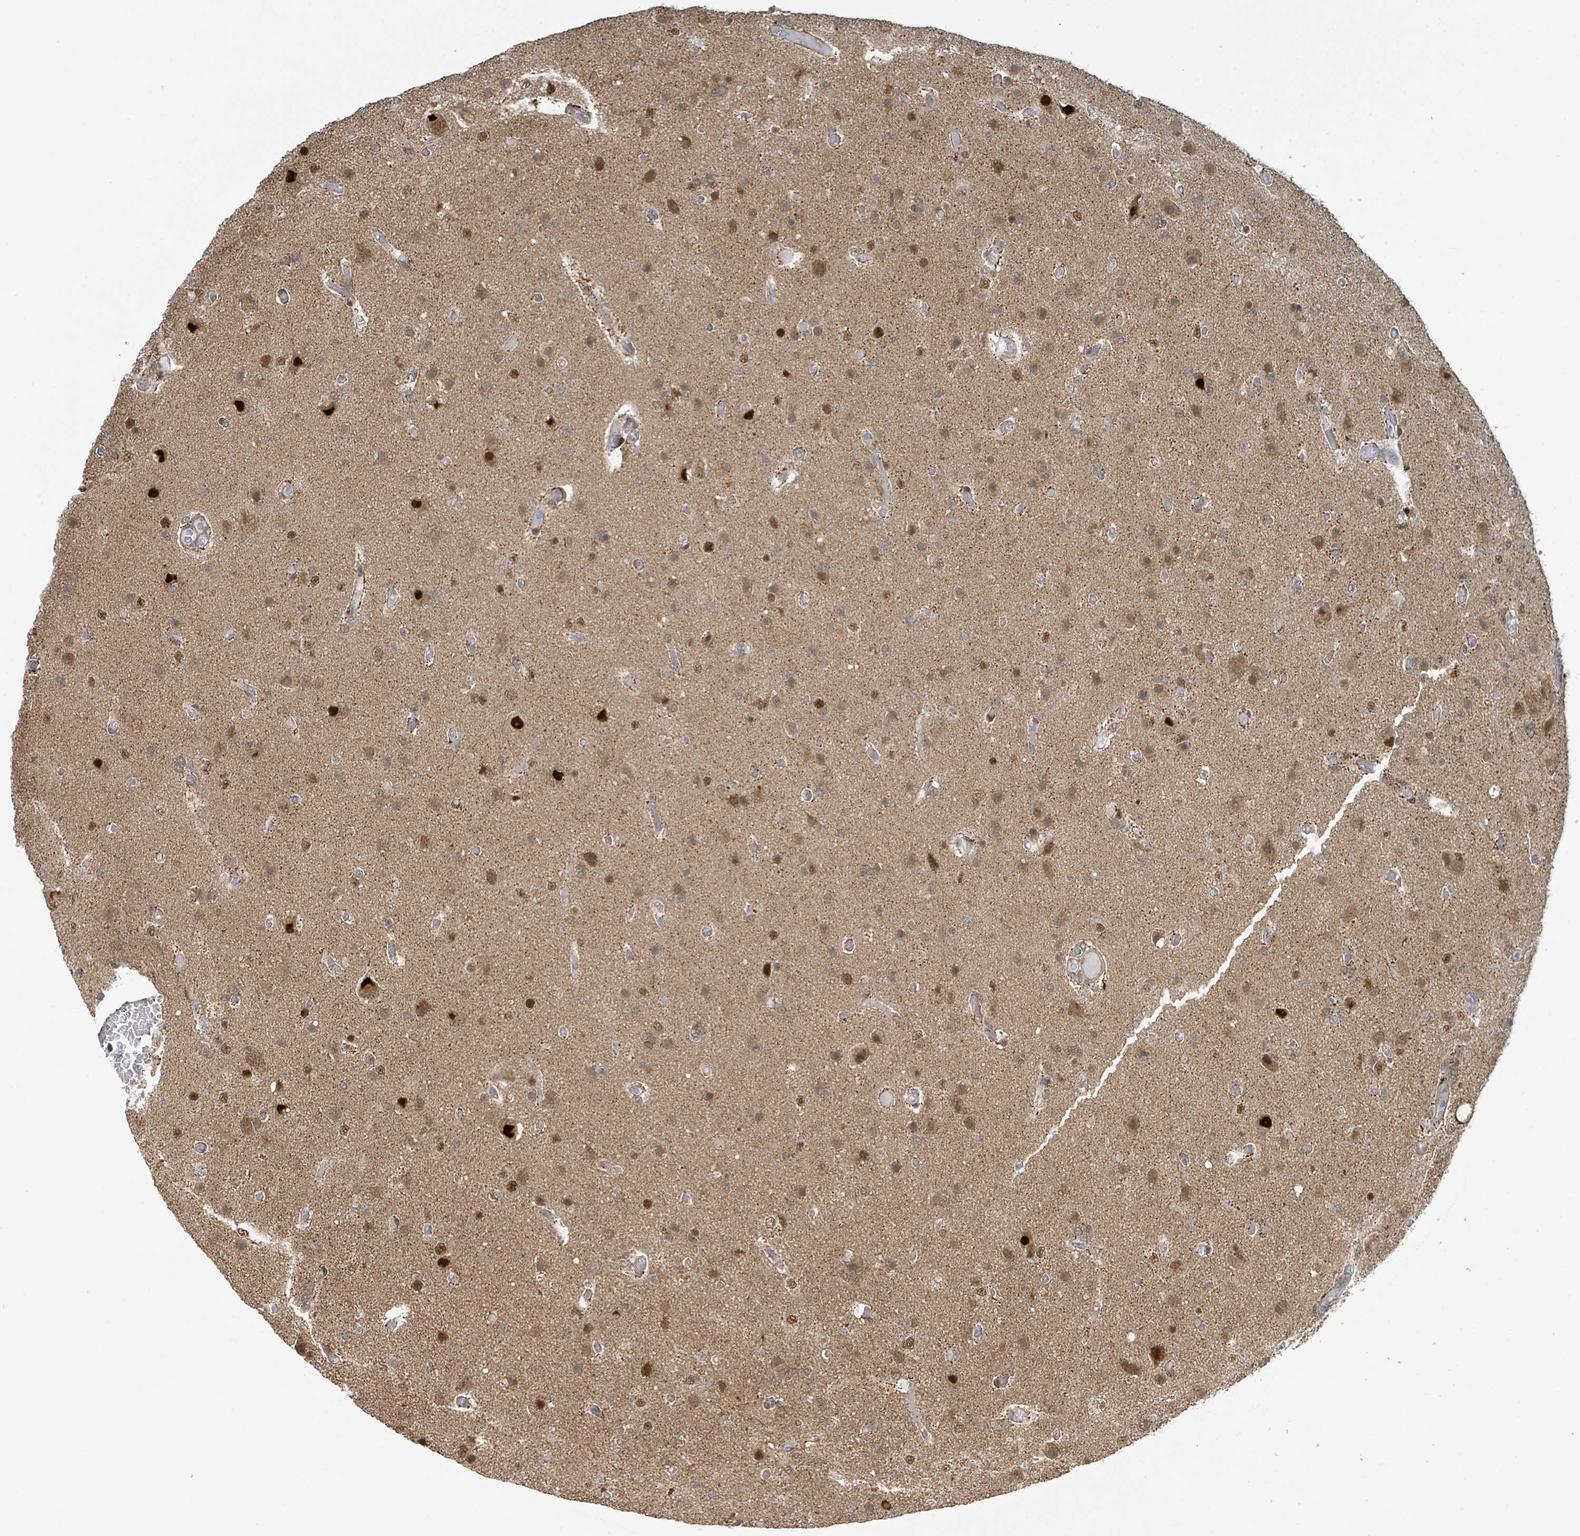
{"staining": {"intensity": "moderate", "quantity": "25%-75%", "location": "cytoplasmic/membranous,nuclear"}, "tissue": "glioma", "cell_type": "Tumor cells", "image_type": "cancer", "snomed": [{"axis": "morphology", "description": "Glioma, malignant, High grade"}, {"axis": "topography", "description": "Brain"}], "caption": "High-magnification brightfield microscopy of high-grade glioma (malignant) stained with DAB (3,3'-diaminobenzidine) (brown) and counterstained with hematoxylin (blue). tumor cells exhibit moderate cytoplasmic/membranous and nuclear staining is identified in about25%-75% of cells.", "gene": "PSMB7", "patient": {"sex": "female", "age": 74}}